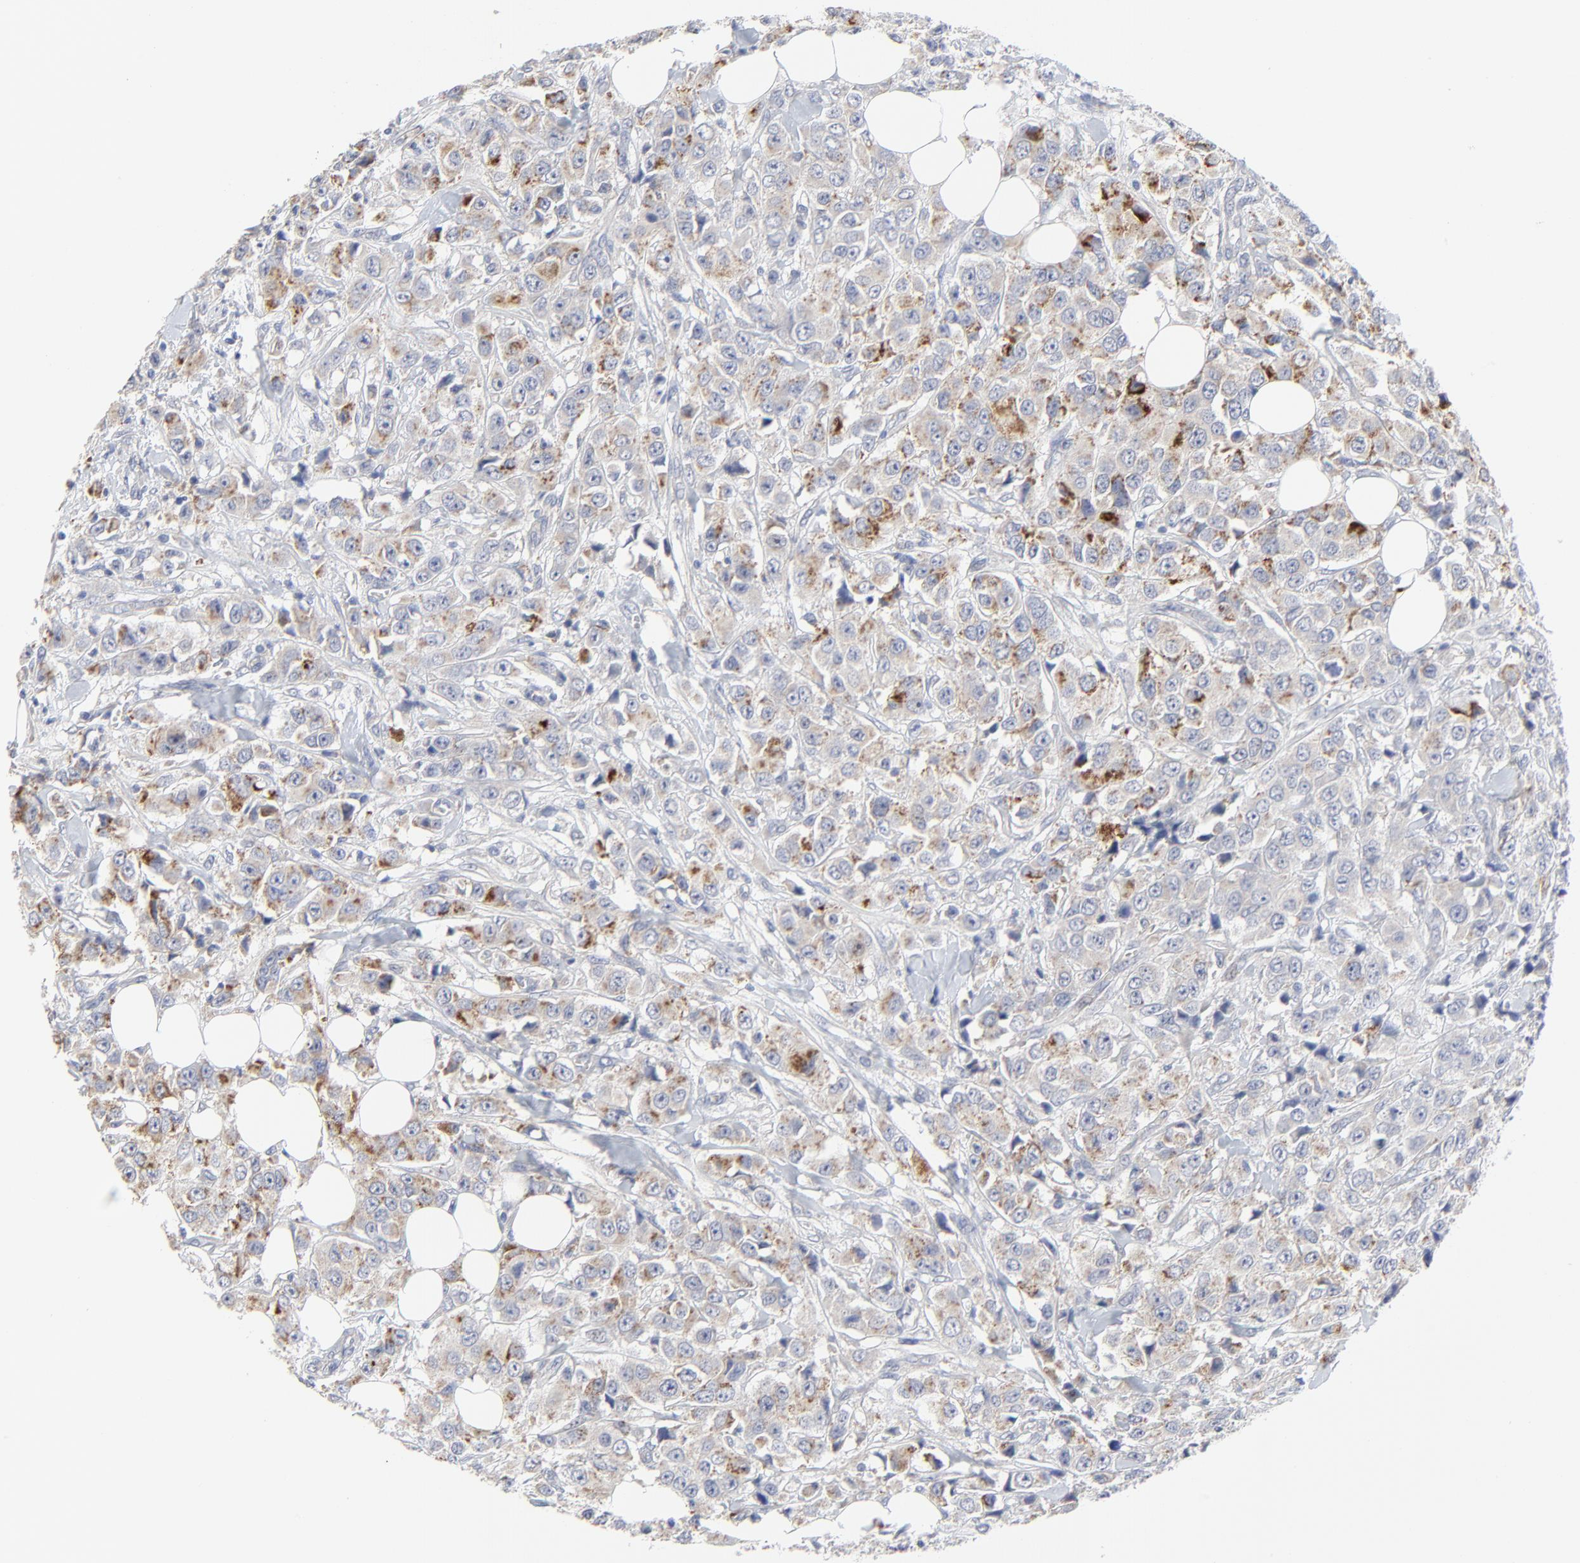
{"staining": {"intensity": "moderate", "quantity": ">75%", "location": "cytoplasmic/membranous"}, "tissue": "breast cancer", "cell_type": "Tumor cells", "image_type": "cancer", "snomed": [{"axis": "morphology", "description": "Duct carcinoma"}, {"axis": "topography", "description": "Breast"}], "caption": "A micrograph showing moderate cytoplasmic/membranous positivity in approximately >75% of tumor cells in breast cancer, as visualized by brown immunohistochemical staining.", "gene": "DHRSX", "patient": {"sex": "female", "age": 58}}